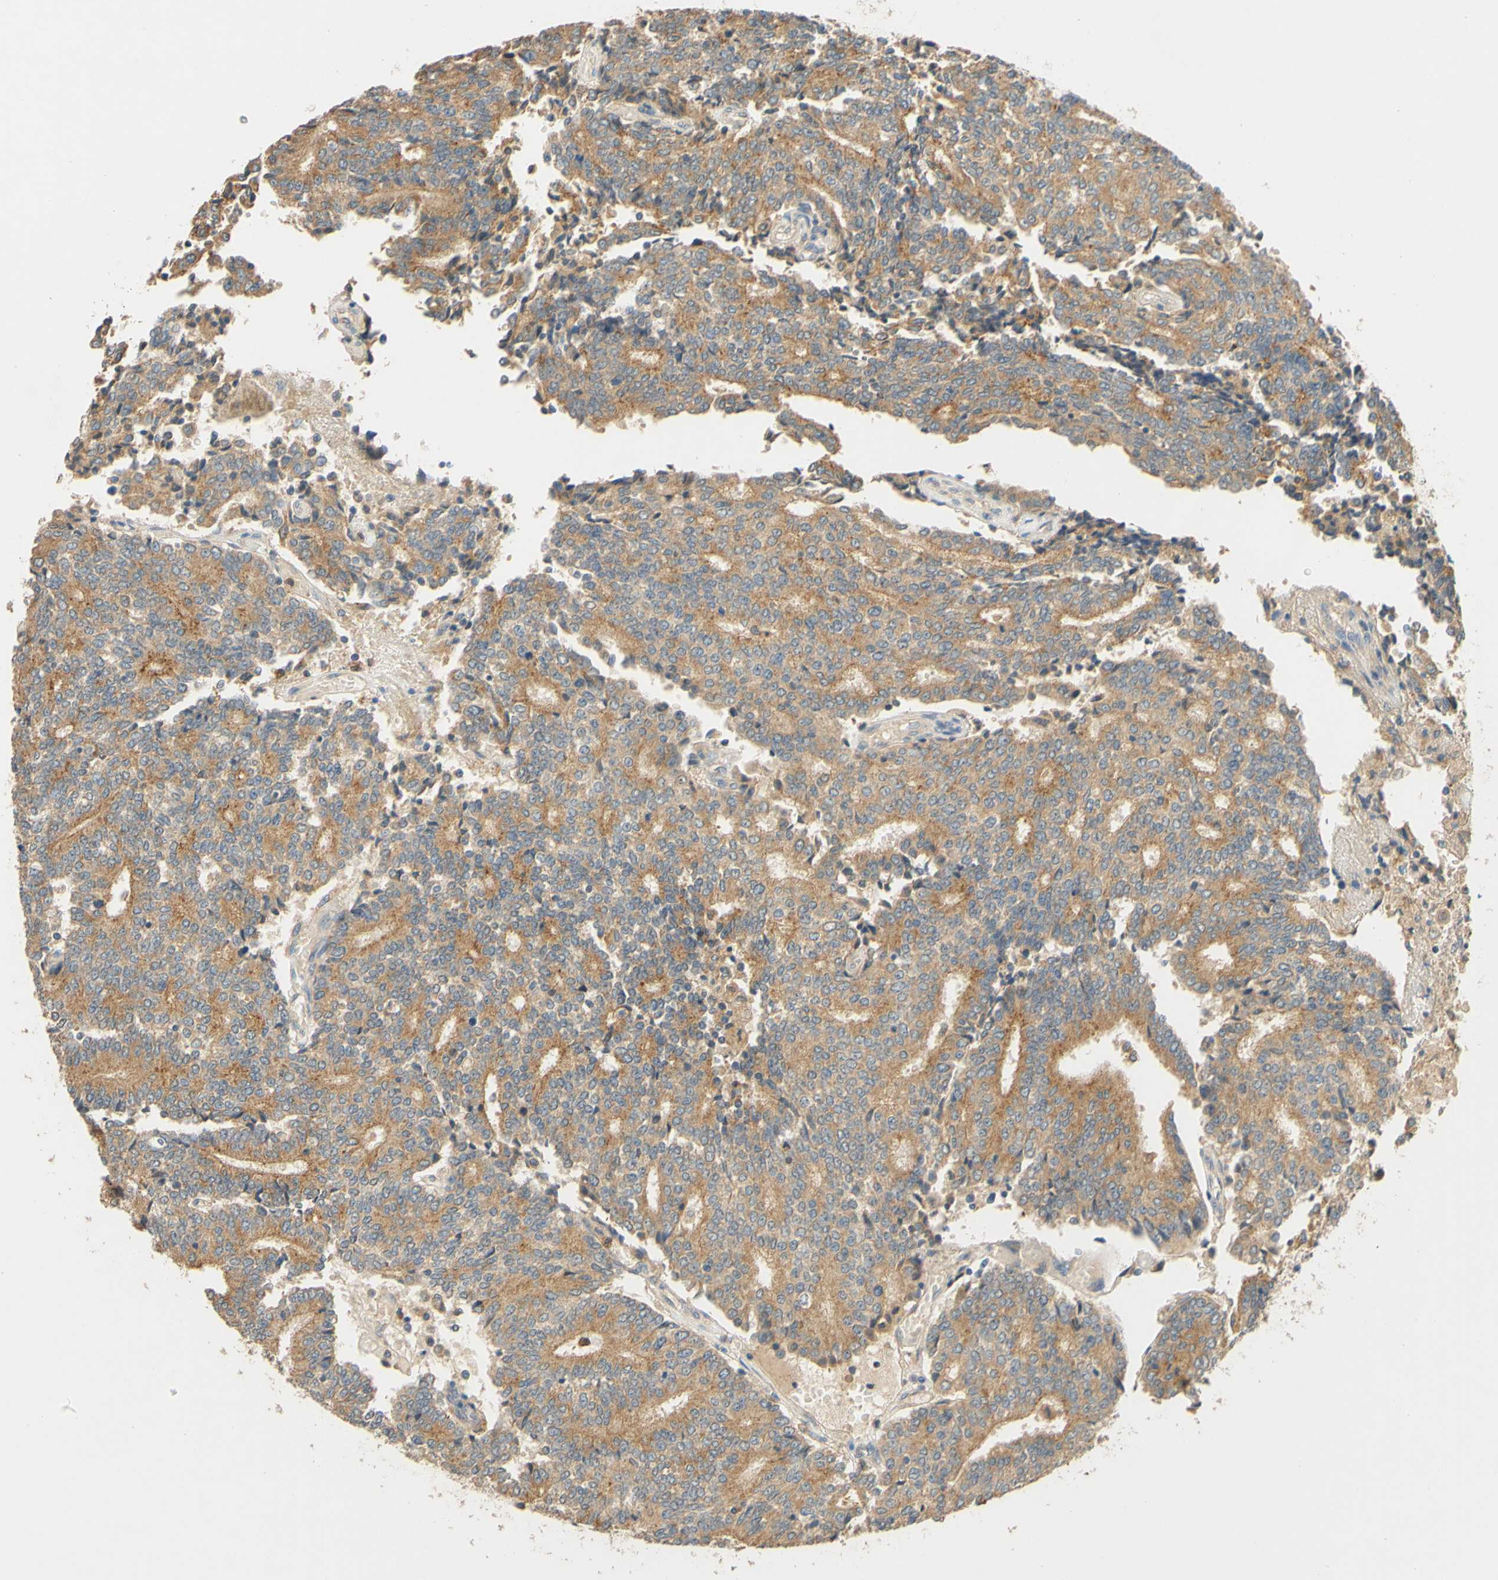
{"staining": {"intensity": "moderate", "quantity": ">75%", "location": "cytoplasmic/membranous"}, "tissue": "prostate cancer", "cell_type": "Tumor cells", "image_type": "cancer", "snomed": [{"axis": "morphology", "description": "Normal tissue, NOS"}, {"axis": "morphology", "description": "Adenocarcinoma, High grade"}, {"axis": "topography", "description": "Prostate"}, {"axis": "topography", "description": "Seminal veicle"}], "caption": "This image reveals prostate cancer (high-grade adenocarcinoma) stained with IHC to label a protein in brown. The cytoplasmic/membranous of tumor cells show moderate positivity for the protein. Nuclei are counter-stained blue.", "gene": "ENTREP2", "patient": {"sex": "male", "age": 55}}